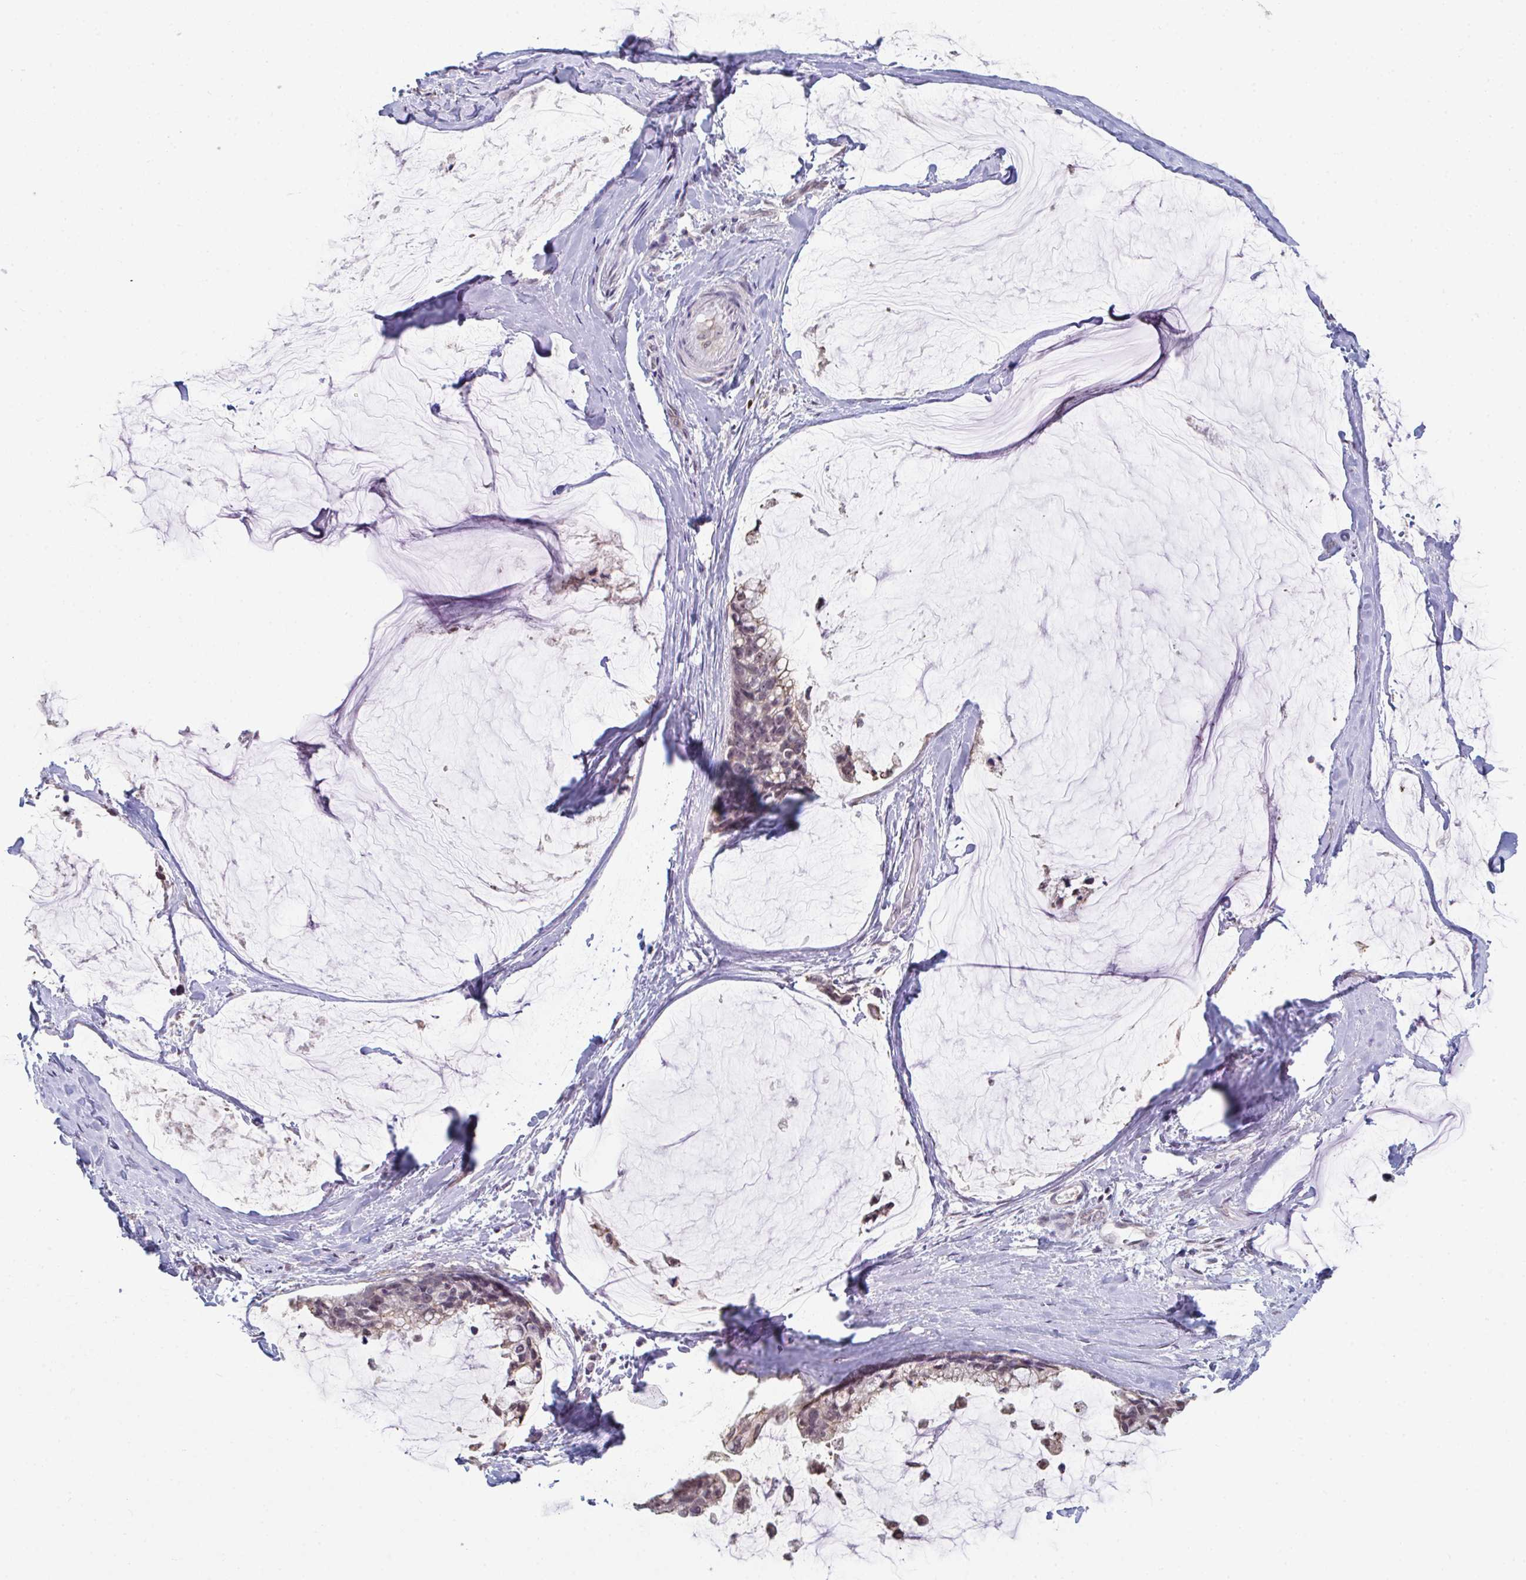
{"staining": {"intensity": "weak", "quantity": "<25%", "location": "cytoplasmic/membranous"}, "tissue": "ovarian cancer", "cell_type": "Tumor cells", "image_type": "cancer", "snomed": [{"axis": "morphology", "description": "Cystadenocarcinoma, mucinous, NOS"}, {"axis": "topography", "description": "Ovary"}], "caption": "Immunohistochemistry (IHC) of human ovarian cancer (mucinous cystadenocarcinoma) demonstrates no positivity in tumor cells.", "gene": "ZNF214", "patient": {"sex": "female", "age": 39}}